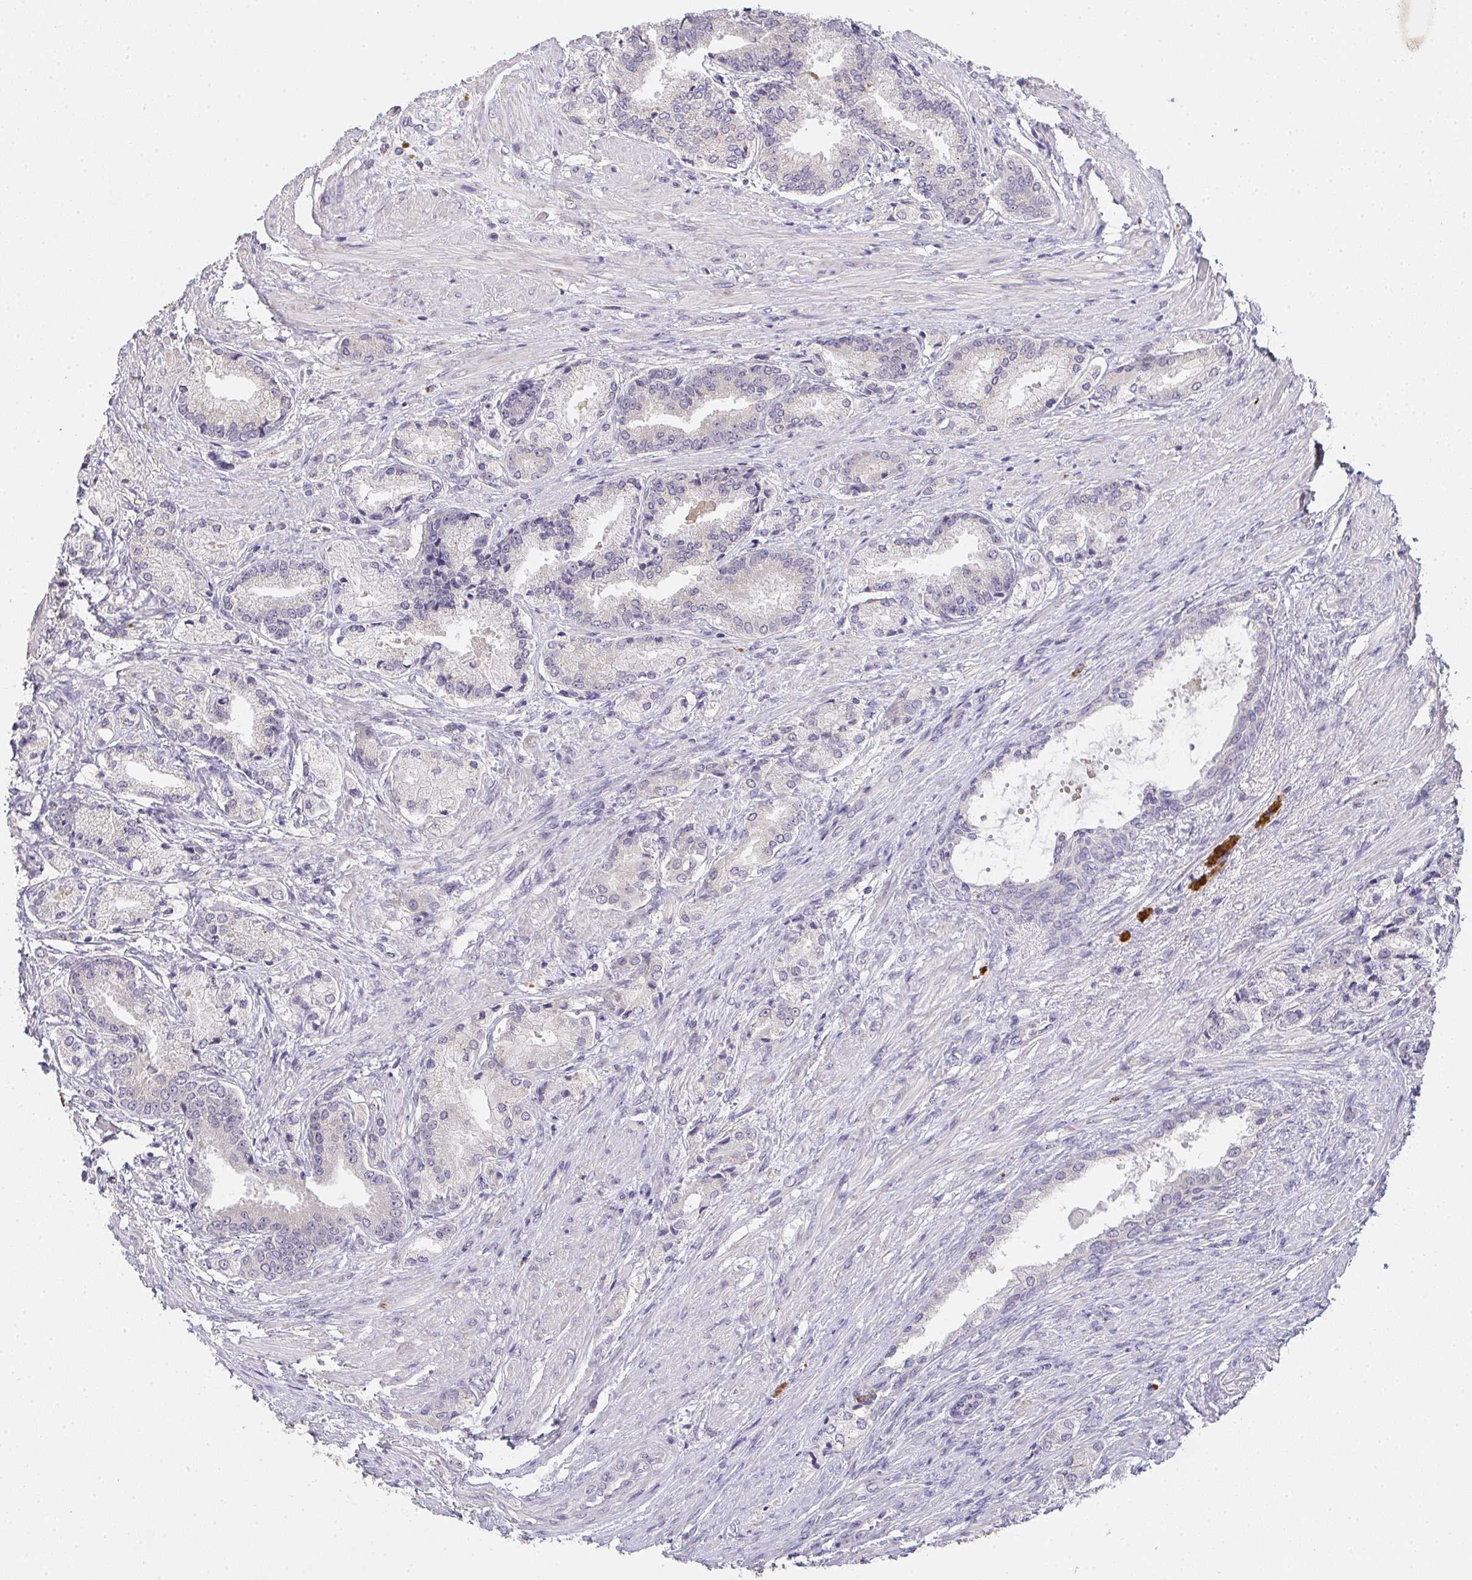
{"staining": {"intensity": "negative", "quantity": "none", "location": "none"}, "tissue": "prostate cancer", "cell_type": "Tumor cells", "image_type": "cancer", "snomed": [{"axis": "morphology", "description": "Adenocarcinoma, High grade"}, {"axis": "topography", "description": "Prostate and seminal vesicle, NOS"}], "caption": "There is no significant expression in tumor cells of high-grade adenocarcinoma (prostate).", "gene": "TMEM219", "patient": {"sex": "male", "age": 61}}